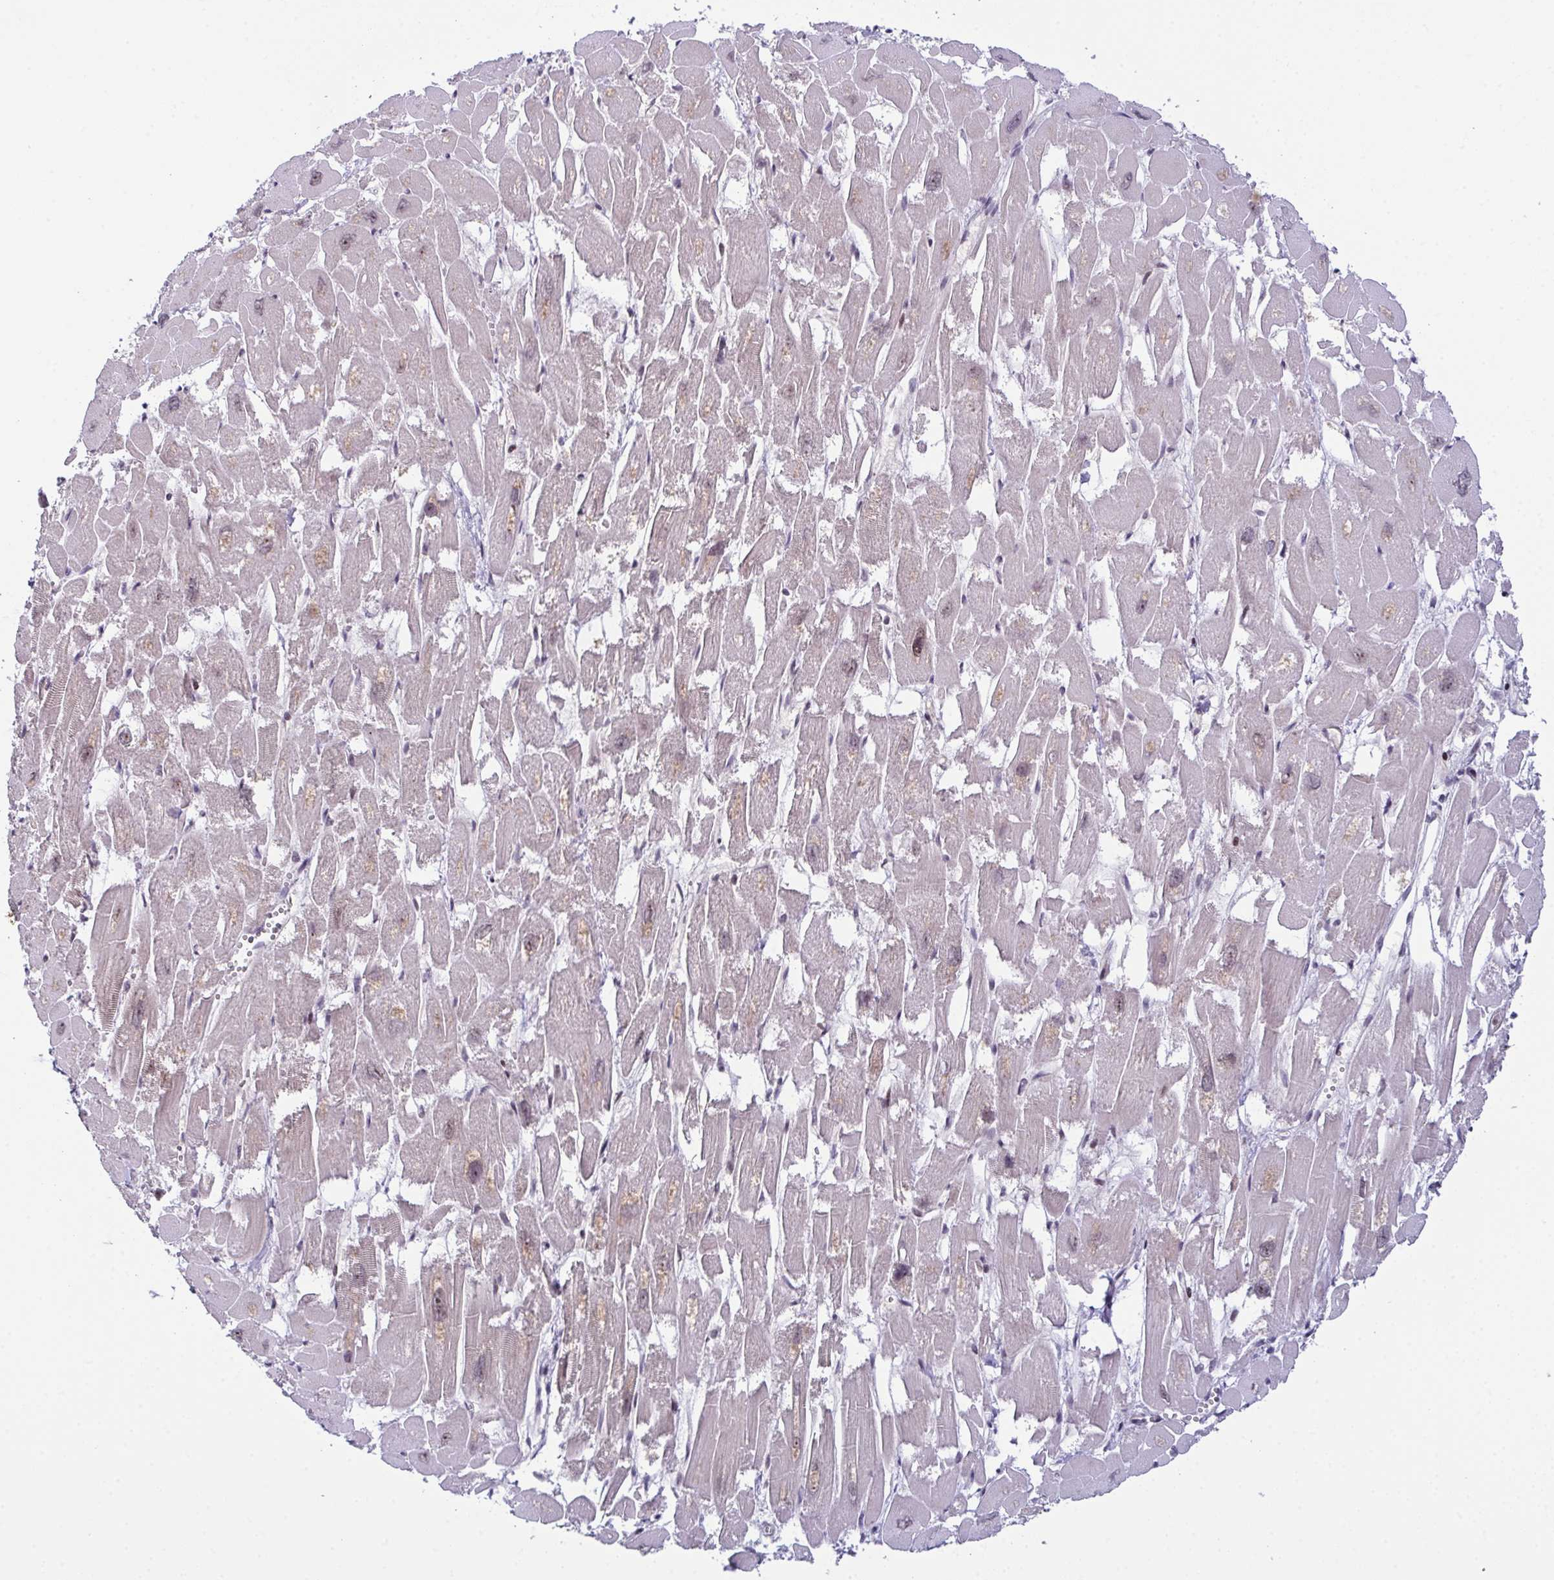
{"staining": {"intensity": "moderate", "quantity": "25%-75%", "location": "cytoplasmic/membranous"}, "tissue": "heart muscle", "cell_type": "Cardiomyocytes", "image_type": "normal", "snomed": [{"axis": "morphology", "description": "Normal tissue, NOS"}, {"axis": "topography", "description": "Heart"}], "caption": "Heart muscle stained for a protein reveals moderate cytoplasmic/membranous positivity in cardiomyocytes. The staining is performed using DAB (3,3'-diaminobenzidine) brown chromogen to label protein expression. The nuclei are counter-stained blue using hematoxylin.", "gene": "DNAJB1", "patient": {"sex": "male", "age": 54}}